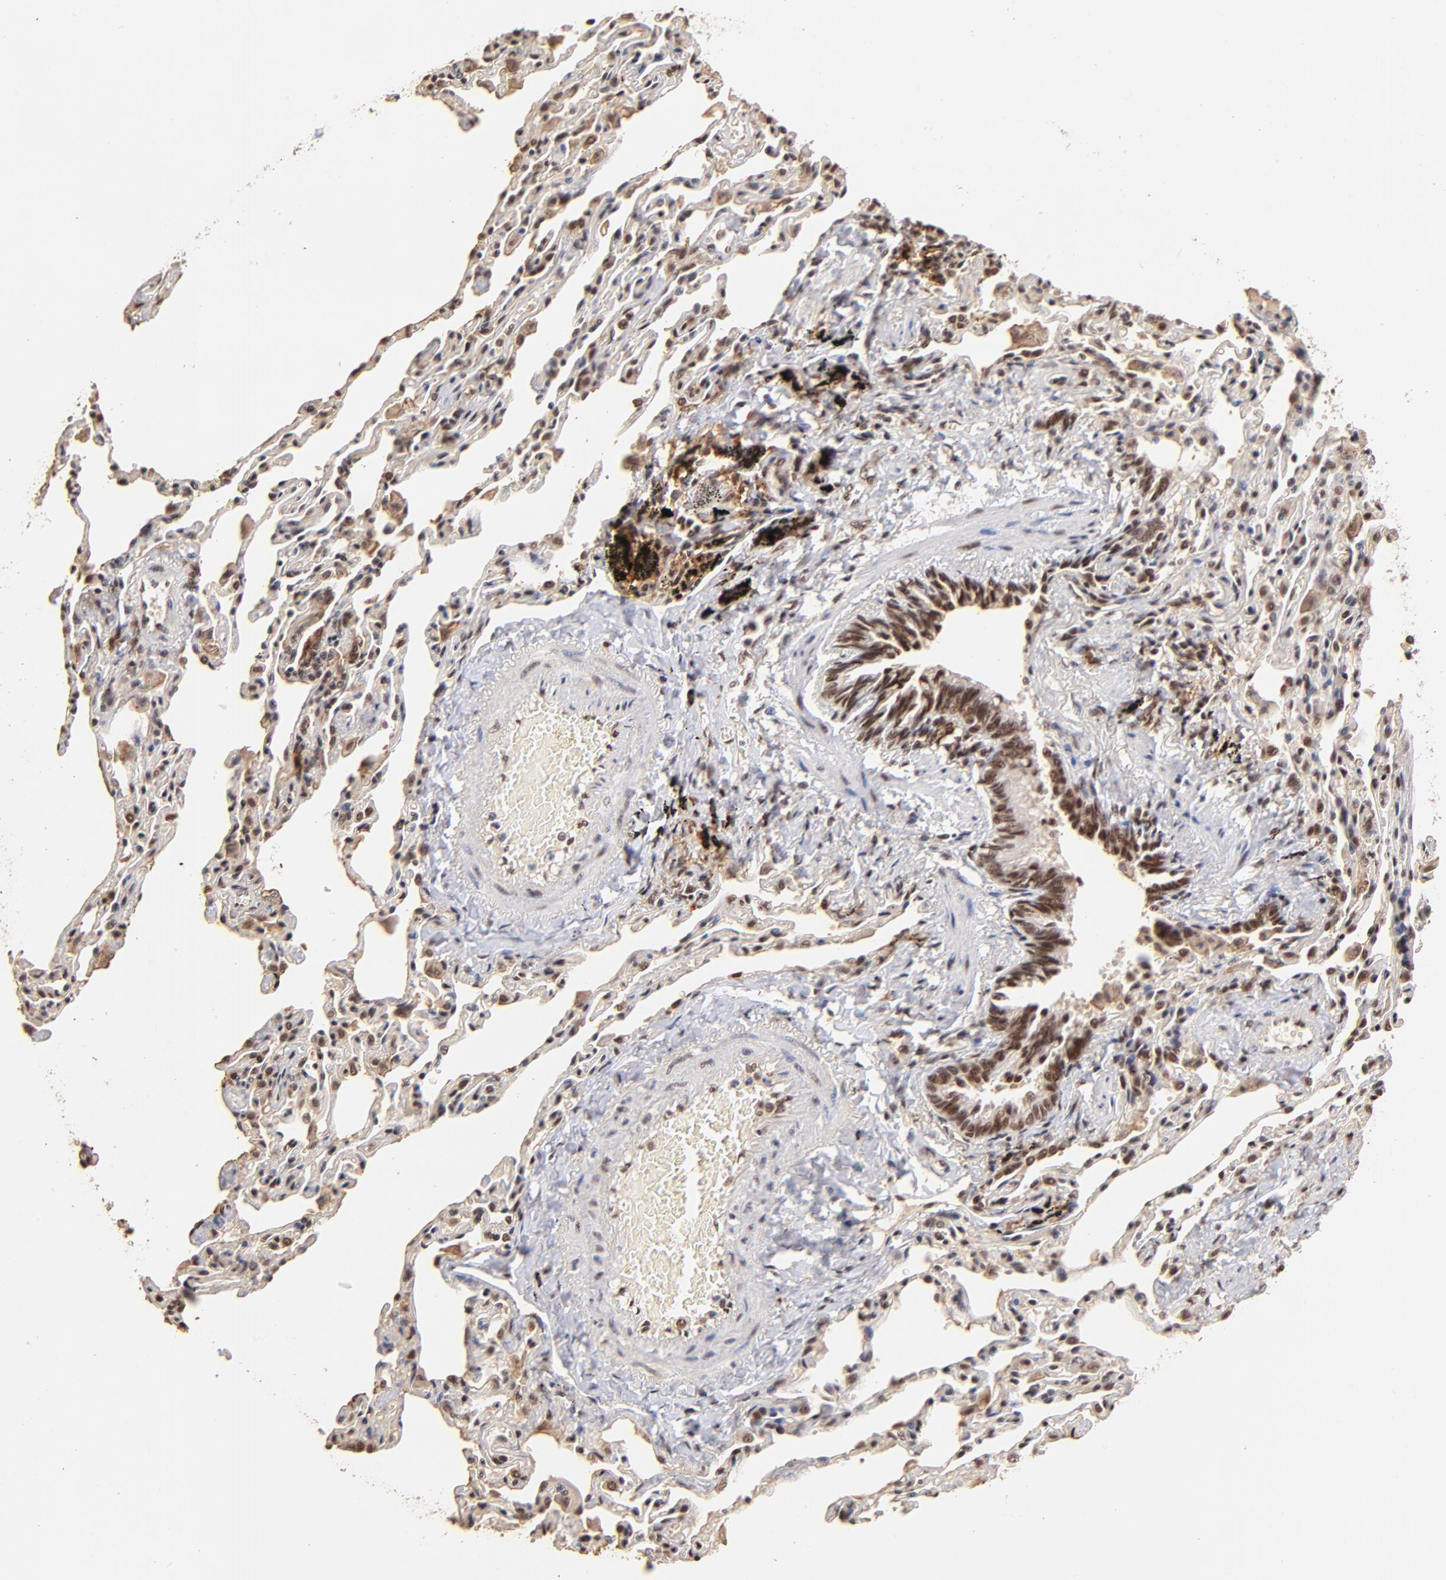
{"staining": {"intensity": "strong", "quantity": ">75%", "location": "nuclear"}, "tissue": "bronchus", "cell_type": "Respiratory epithelial cells", "image_type": "normal", "snomed": [{"axis": "morphology", "description": "Normal tissue, NOS"}, {"axis": "topography", "description": "Cartilage tissue"}, {"axis": "topography", "description": "Bronchus"}, {"axis": "topography", "description": "Lung"}], "caption": "DAB (3,3'-diaminobenzidine) immunohistochemical staining of normal human bronchus demonstrates strong nuclear protein staining in about >75% of respiratory epithelial cells.", "gene": "ZNF146", "patient": {"sex": "male", "age": 64}}